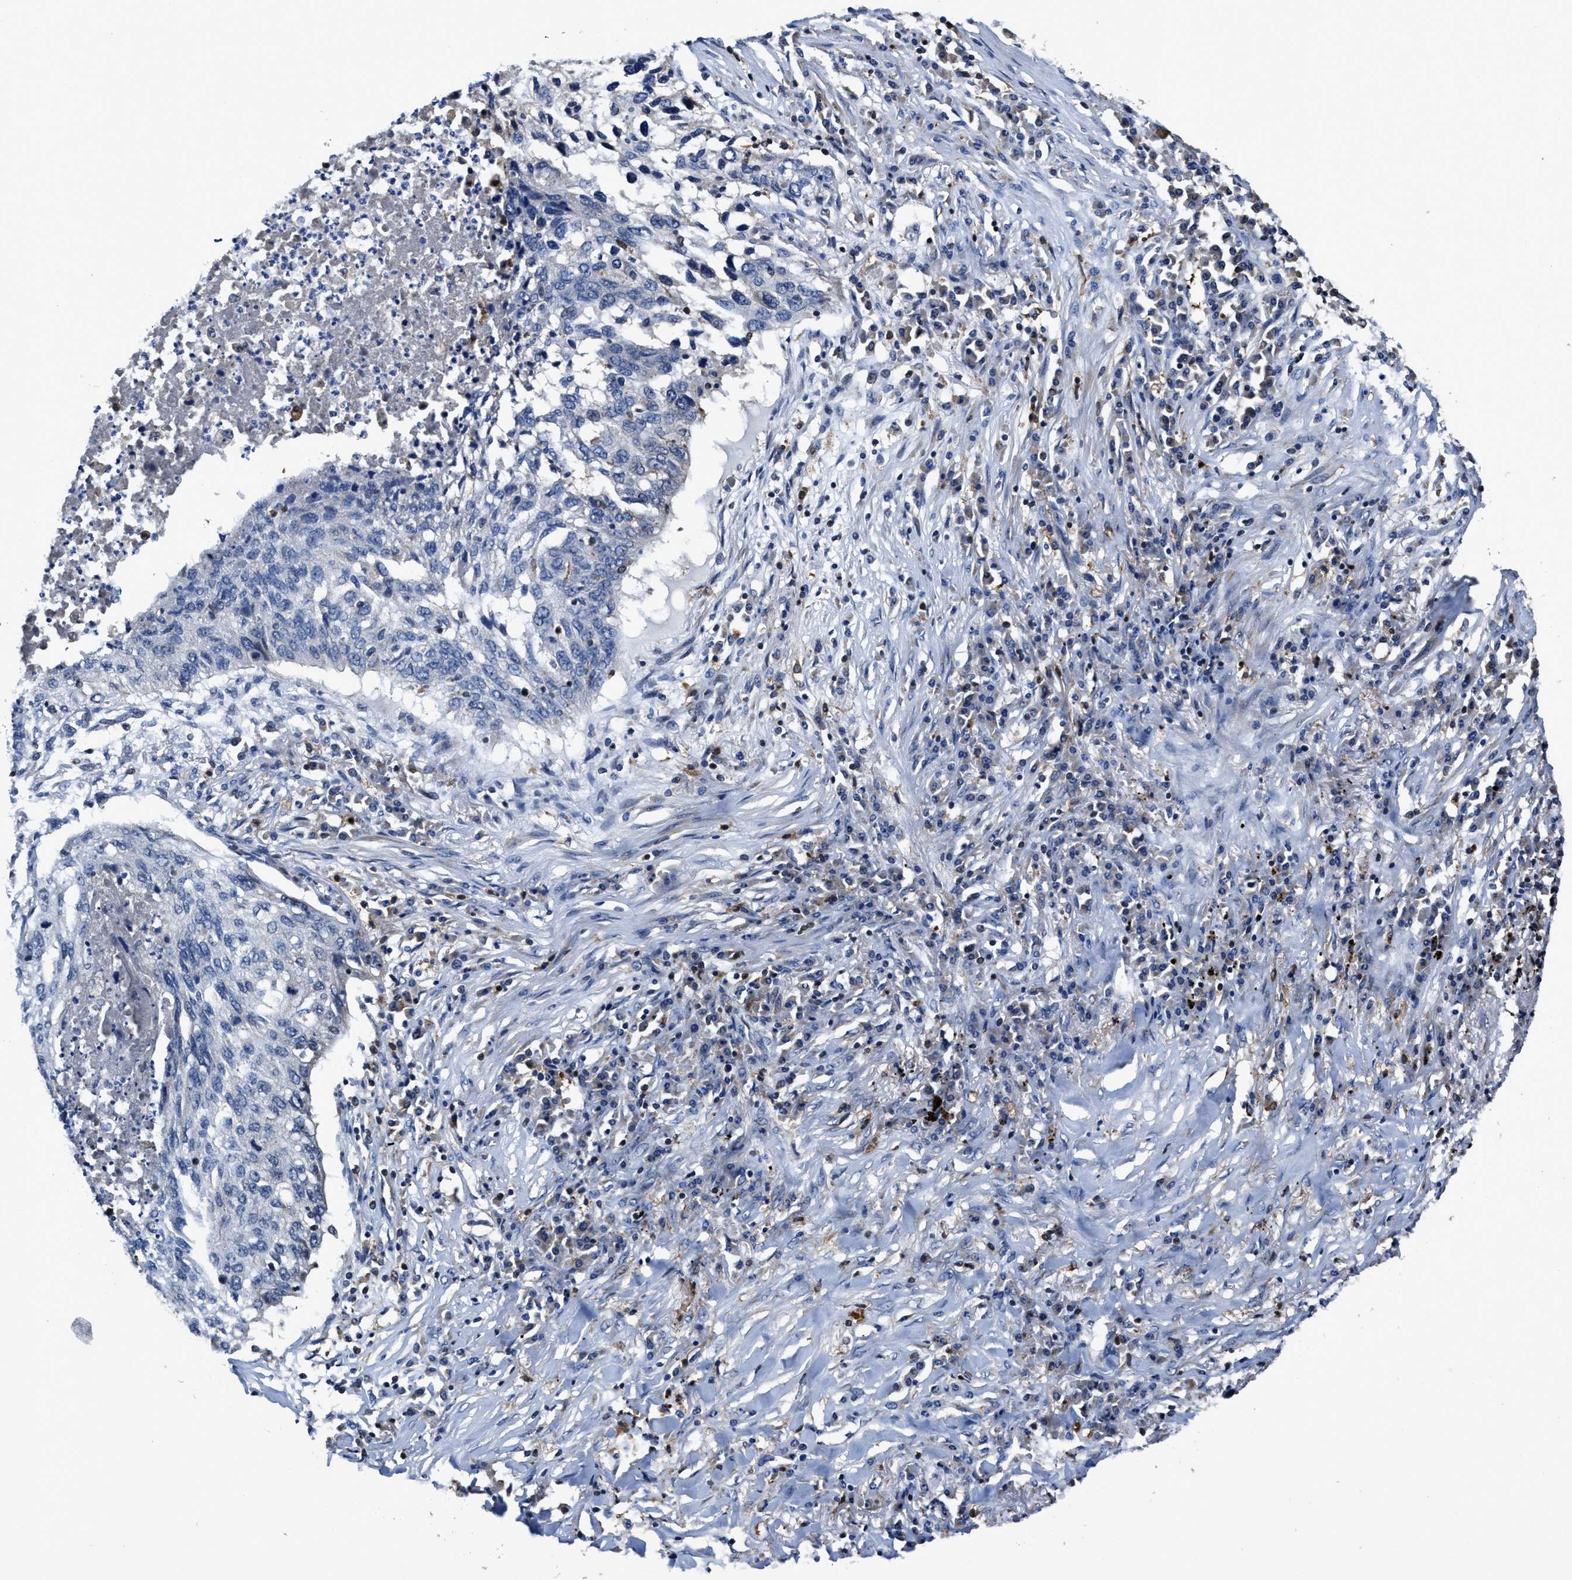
{"staining": {"intensity": "negative", "quantity": "none", "location": "none"}, "tissue": "lung cancer", "cell_type": "Tumor cells", "image_type": "cancer", "snomed": [{"axis": "morphology", "description": "Squamous cell carcinoma, NOS"}, {"axis": "topography", "description": "Lung"}], "caption": "There is no significant positivity in tumor cells of lung cancer (squamous cell carcinoma). The staining was performed using DAB (3,3'-diaminobenzidine) to visualize the protein expression in brown, while the nuclei were stained in blue with hematoxylin (Magnification: 20x).", "gene": "RGS10", "patient": {"sex": "female", "age": 63}}